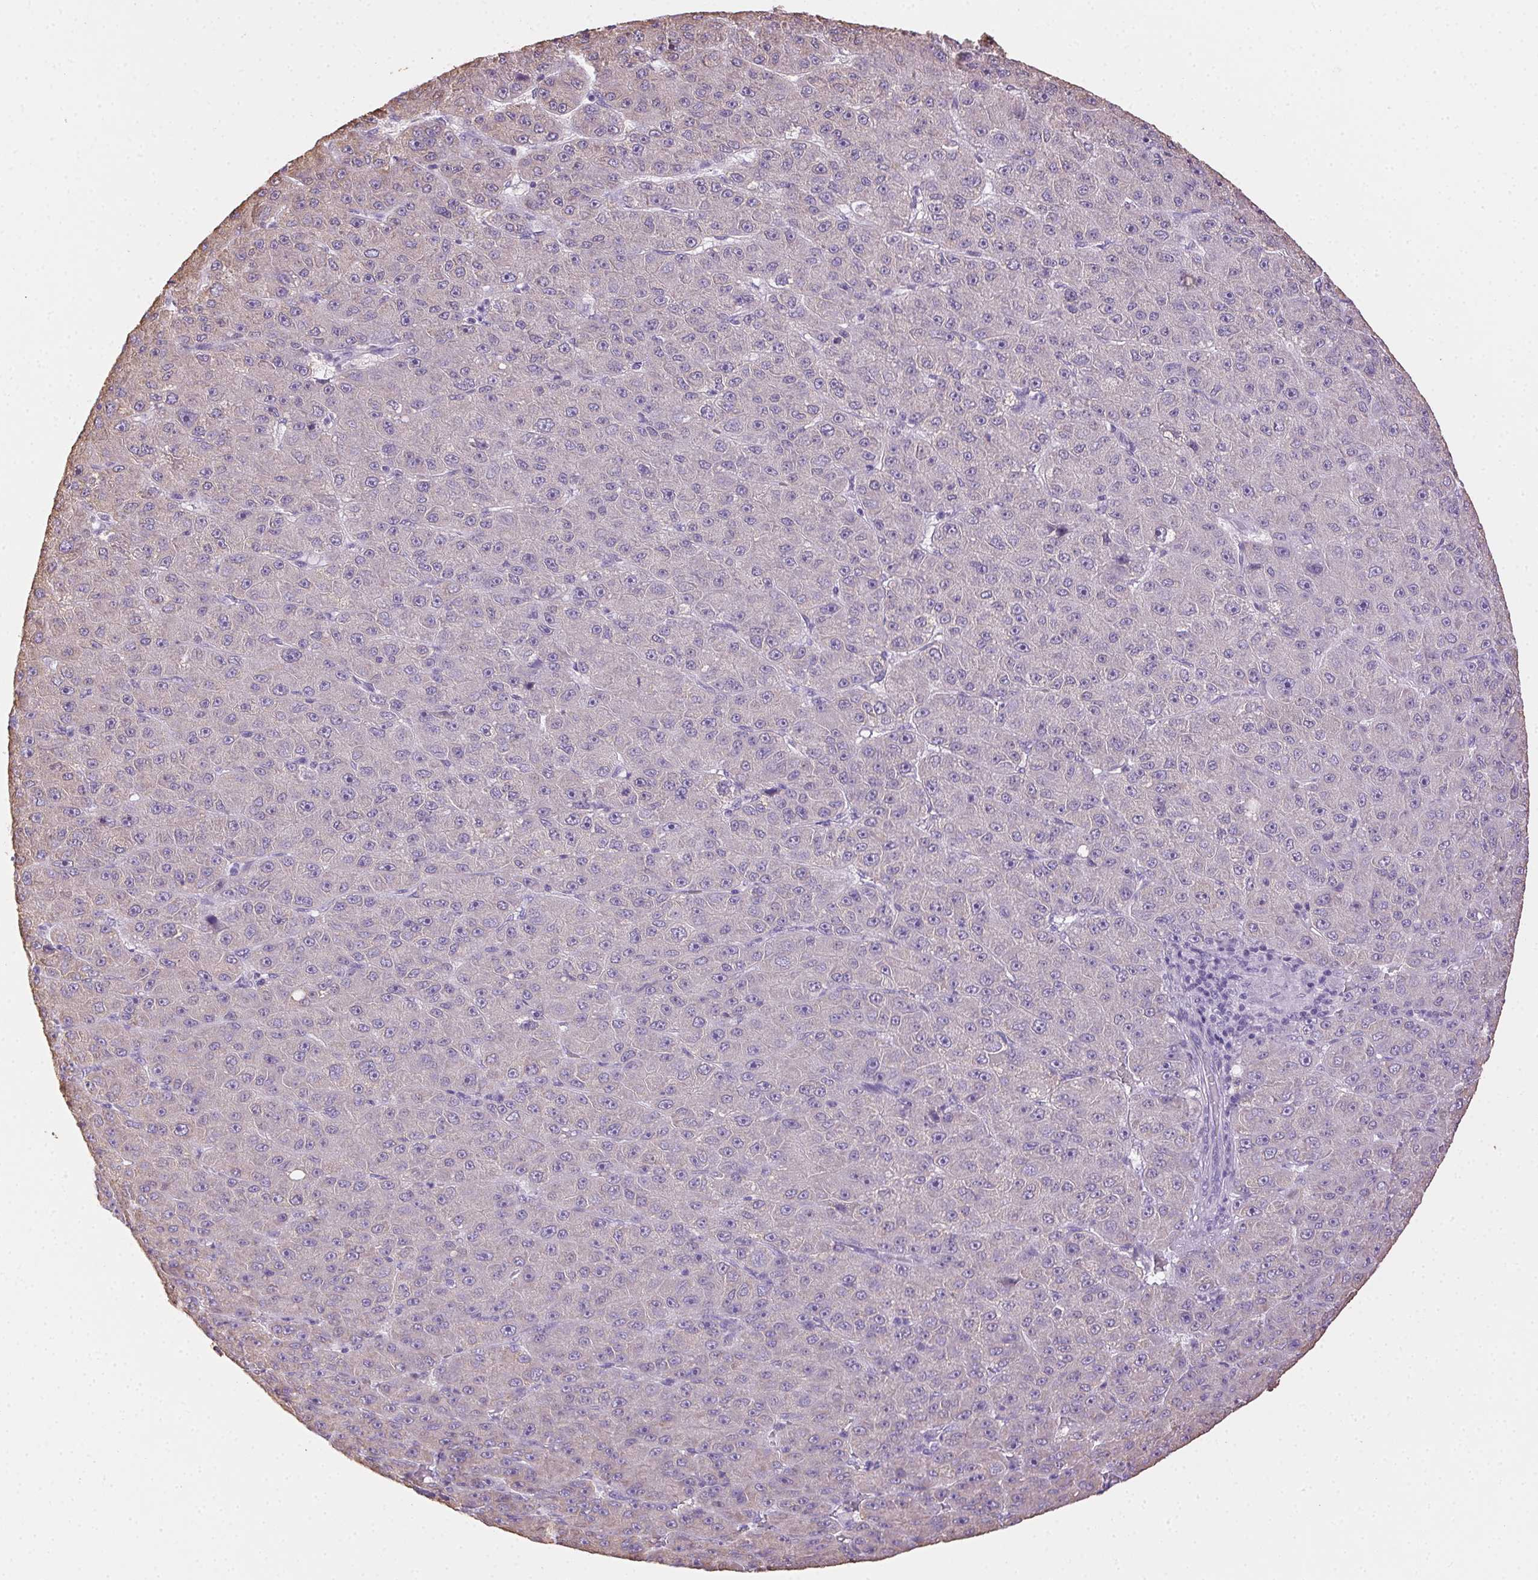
{"staining": {"intensity": "negative", "quantity": "none", "location": "none"}, "tissue": "liver cancer", "cell_type": "Tumor cells", "image_type": "cancer", "snomed": [{"axis": "morphology", "description": "Carcinoma, Hepatocellular, NOS"}, {"axis": "topography", "description": "Liver"}], "caption": "Tumor cells show no significant protein positivity in liver hepatocellular carcinoma. (DAB (3,3'-diaminobenzidine) immunohistochemistry (IHC) with hematoxylin counter stain).", "gene": "CLDN10", "patient": {"sex": "male", "age": 67}}